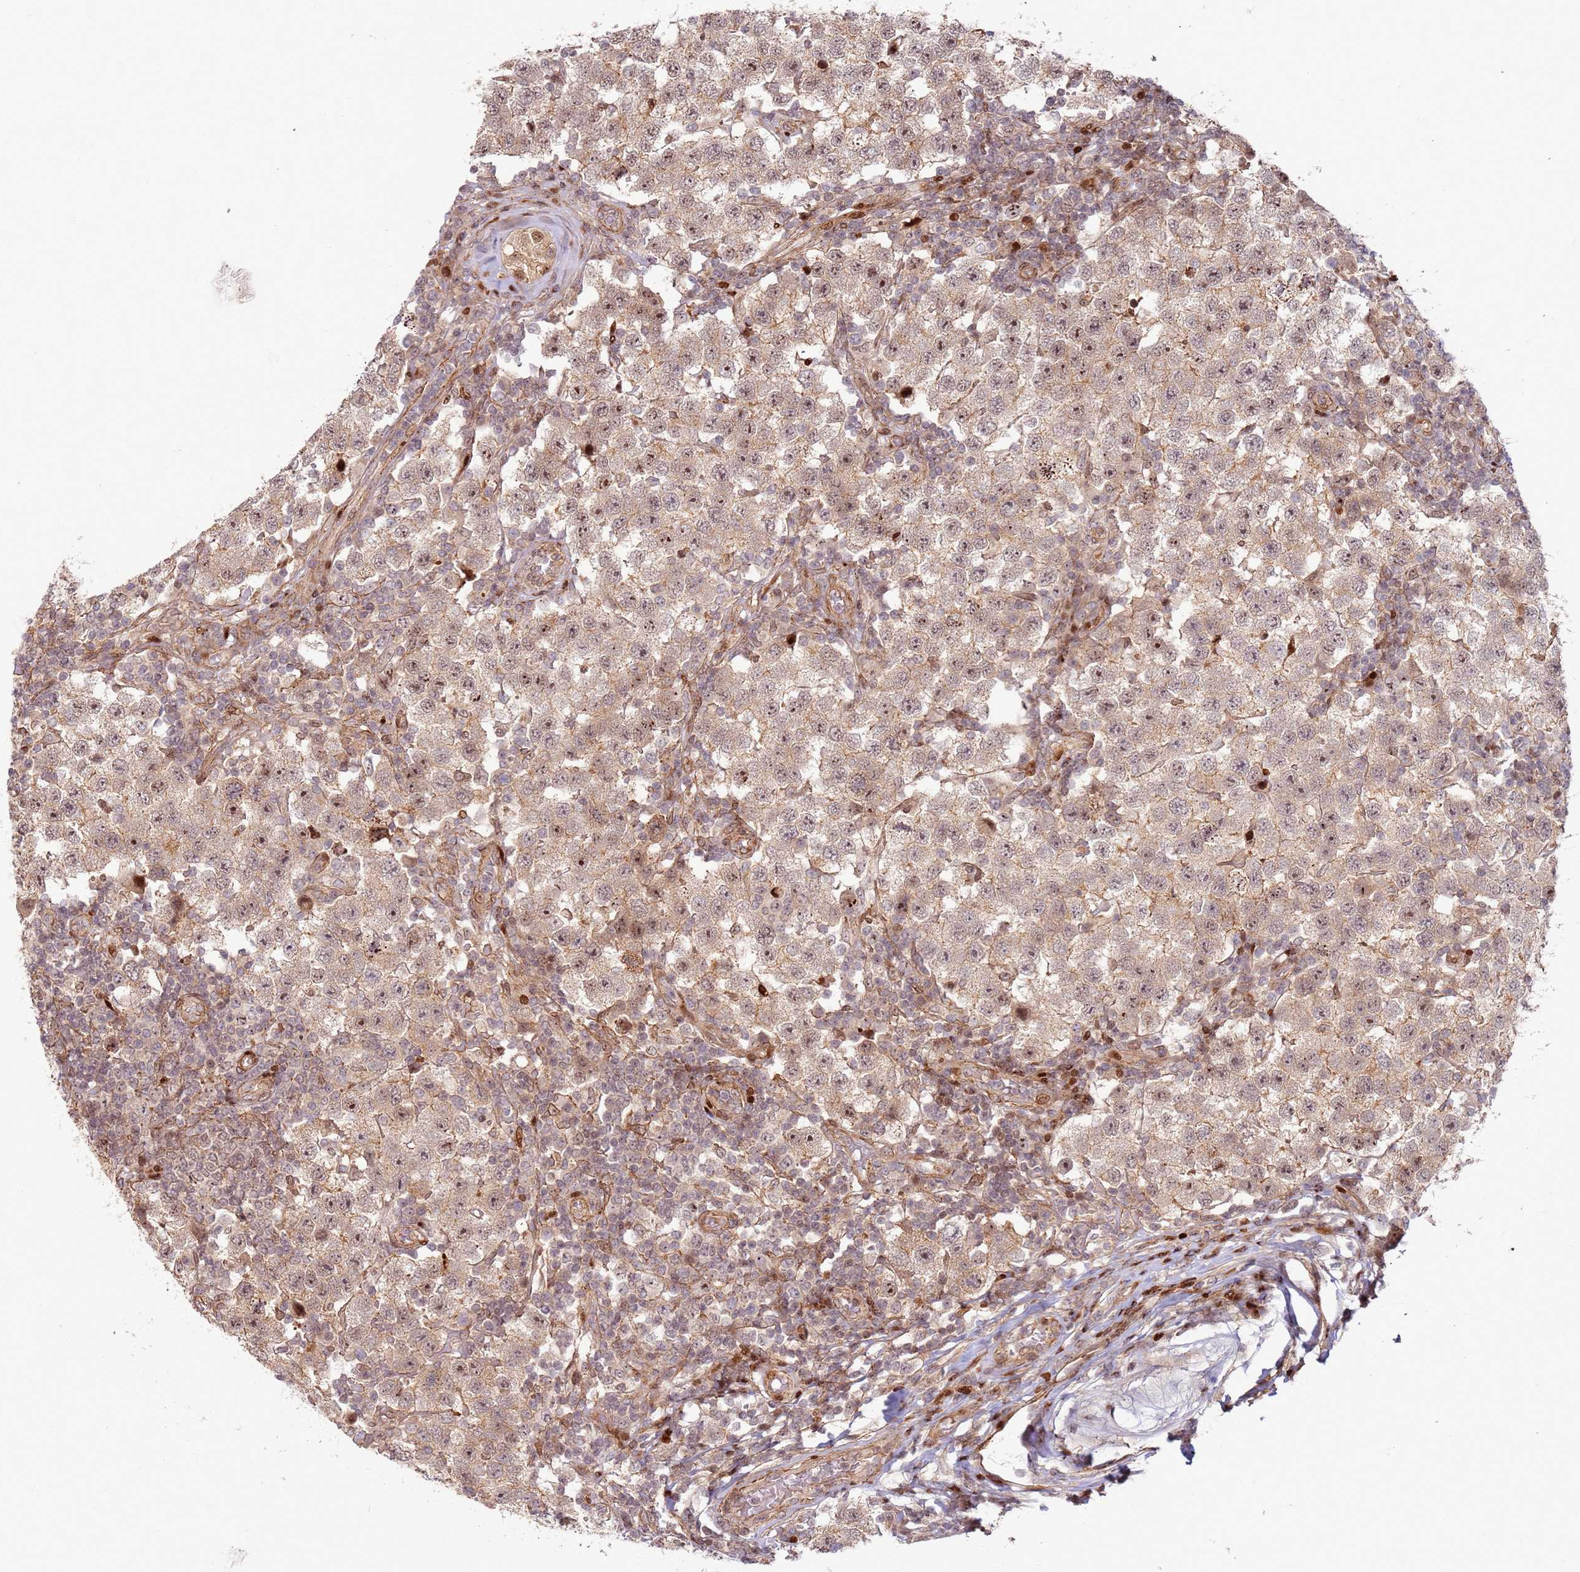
{"staining": {"intensity": "moderate", "quantity": "25%-75%", "location": "cytoplasmic/membranous,nuclear"}, "tissue": "testis cancer", "cell_type": "Tumor cells", "image_type": "cancer", "snomed": [{"axis": "morphology", "description": "Seminoma, NOS"}, {"axis": "topography", "description": "Testis"}], "caption": "This histopathology image shows testis seminoma stained with IHC to label a protein in brown. The cytoplasmic/membranous and nuclear of tumor cells show moderate positivity for the protein. Nuclei are counter-stained blue.", "gene": "TMEM233", "patient": {"sex": "male", "age": 34}}